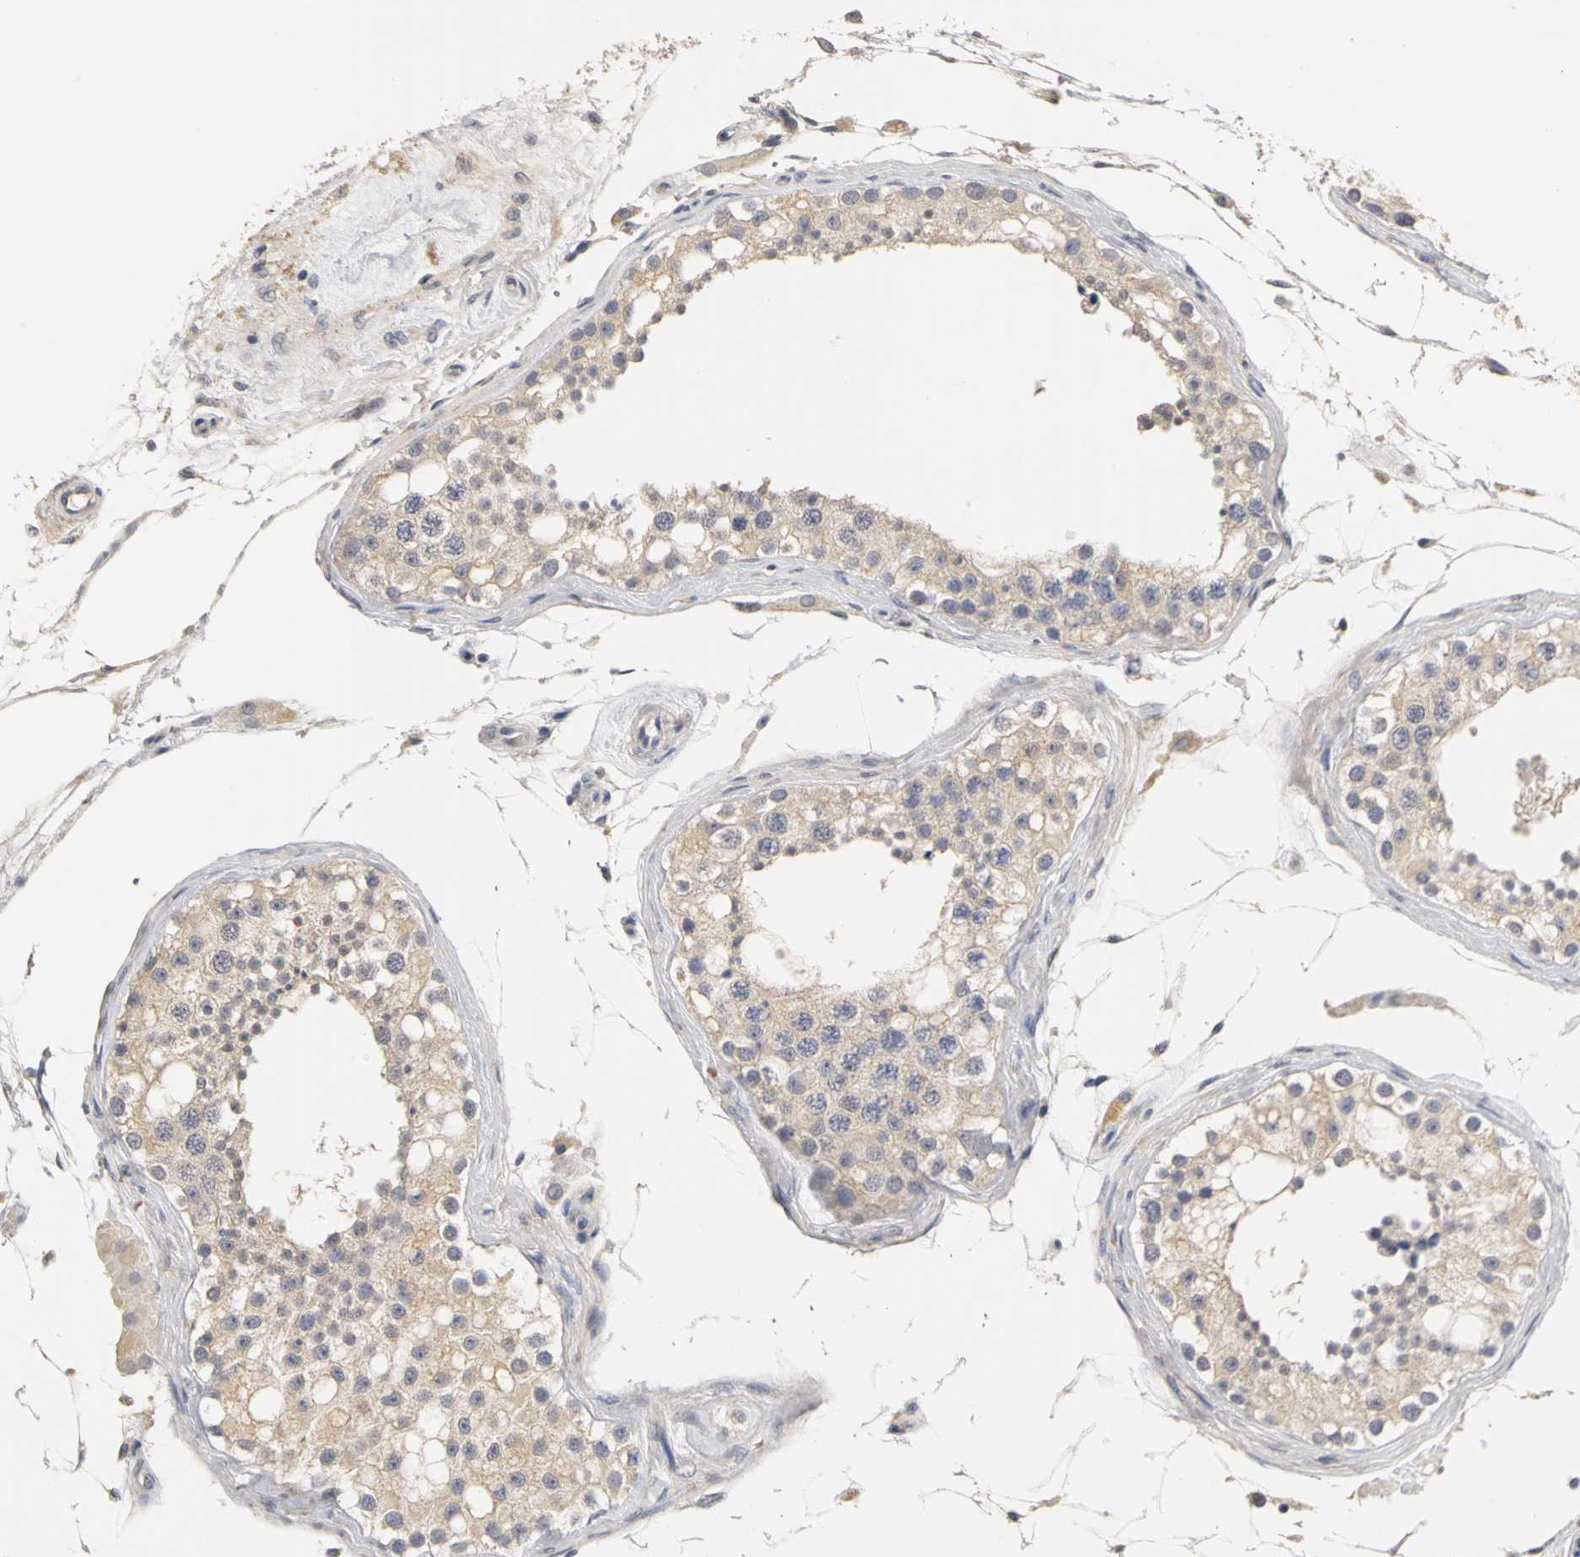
{"staining": {"intensity": "weak", "quantity": "25%-75%", "location": "cytoplasmic/membranous,nuclear"}, "tissue": "testis", "cell_type": "Cells in seminiferous ducts", "image_type": "normal", "snomed": [{"axis": "morphology", "description": "Normal tissue, NOS"}, {"axis": "topography", "description": "Testis"}], "caption": "A photomicrograph of human testis stained for a protein exhibits weak cytoplasmic/membranous,nuclear brown staining in cells in seminiferous ducts. (DAB (3,3'-diaminobenzidine) IHC, brown staining for protein, blue staining for nuclei).", "gene": "PGR", "patient": {"sex": "male", "age": 68}}